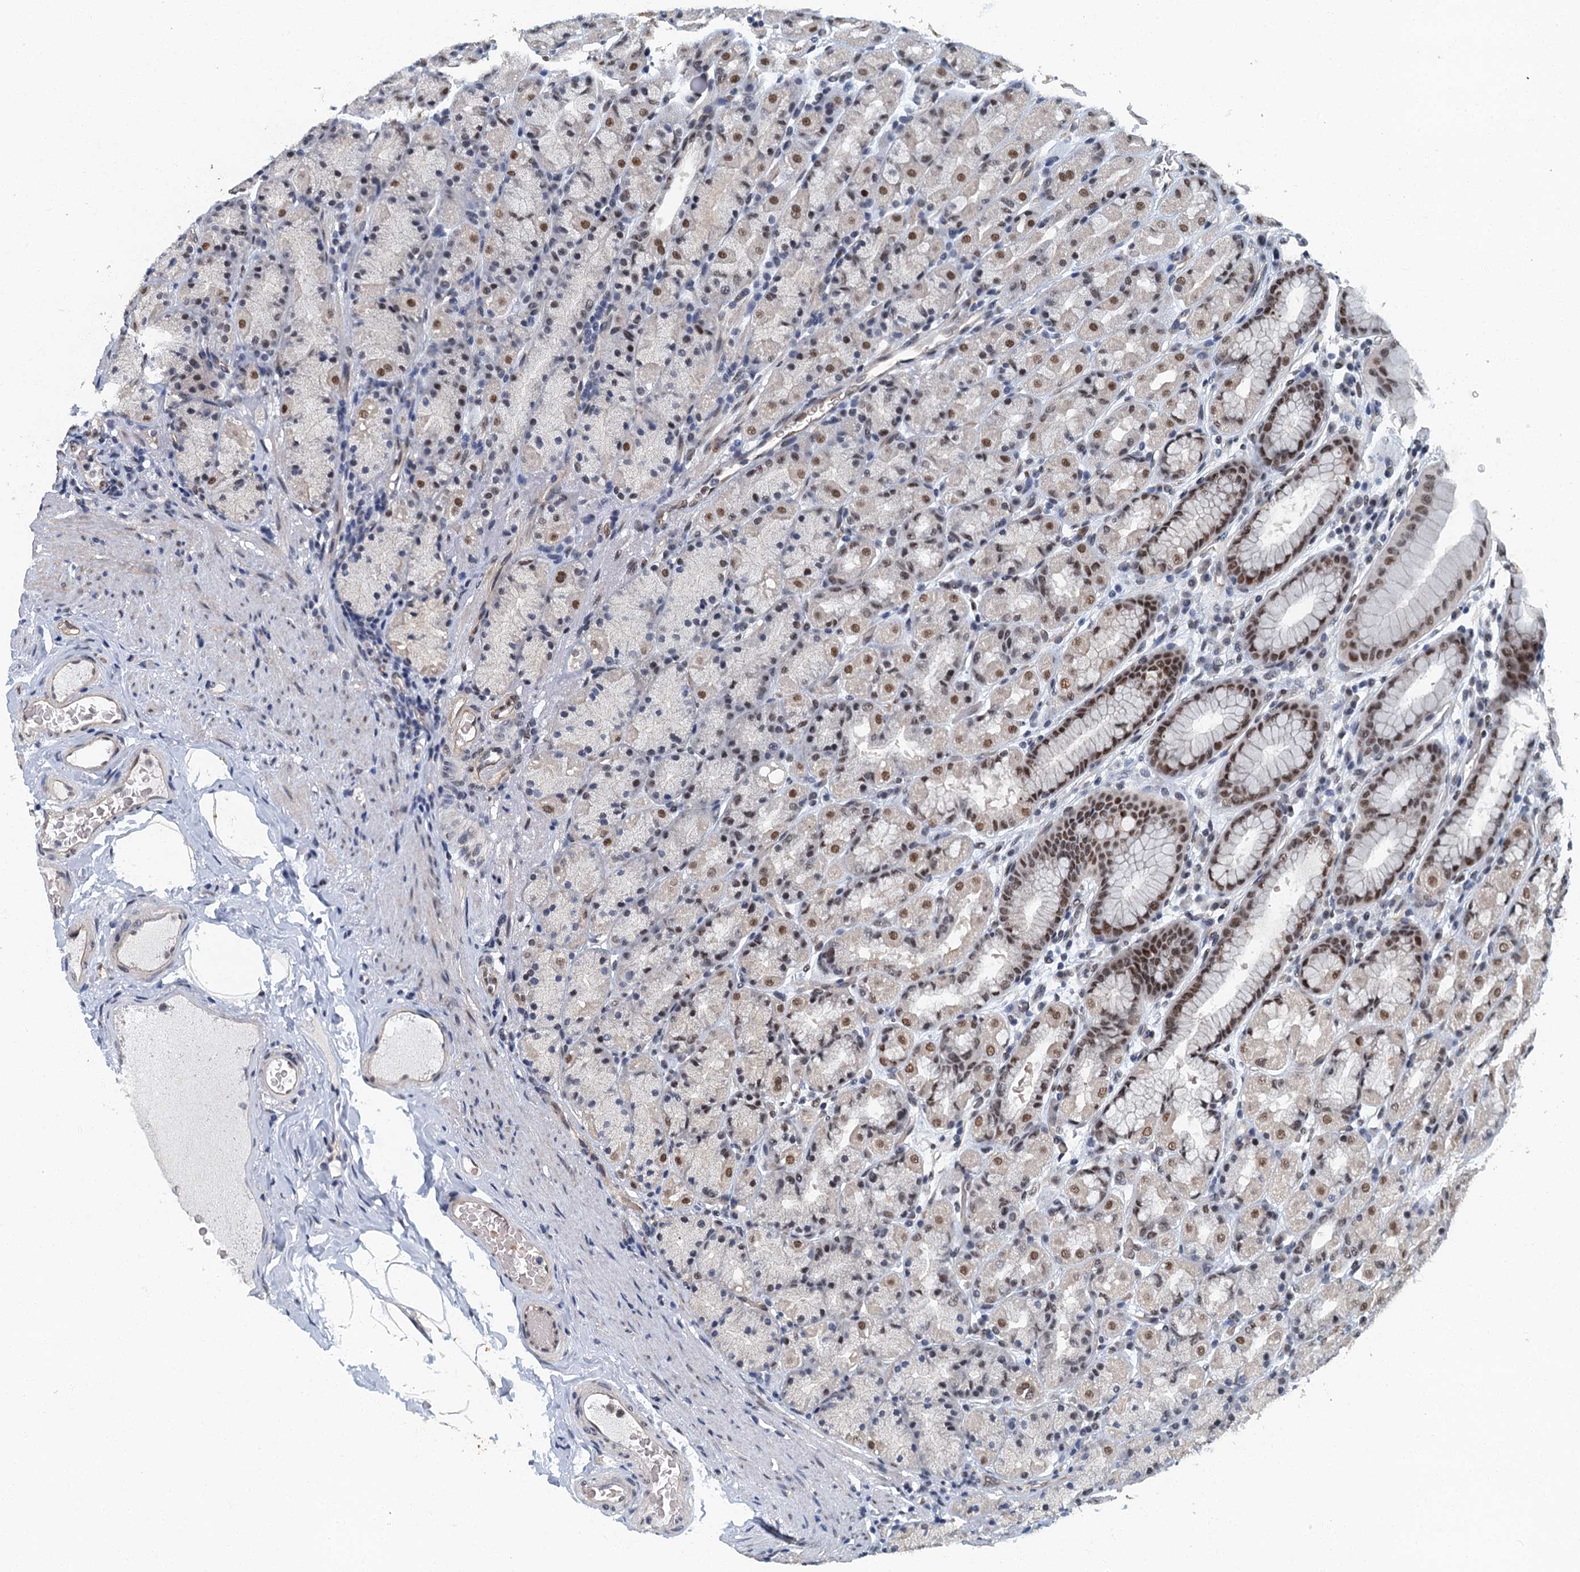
{"staining": {"intensity": "moderate", "quantity": ">75%", "location": "cytoplasmic/membranous,nuclear"}, "tissue": "stomach", "cell_type": "Glandular cells", "image_type": "normal", "snomed": [{"axis": "morphology", "description": "Normal tissue, NOS"}, {"axis": "topography", "description": "Stomach, upper"}], "caption": "High-magnification brightfield microscopy of normal stomach stained with DAB (brown) and counterstained with hematoxylin (blue). glandular cells exhibit moderate cytoplasmic/membranous,nuclear staining is identified in approximately>75% of cells.", "gene": "GADL1", "patient": {"sex": "male", "age": 68}}